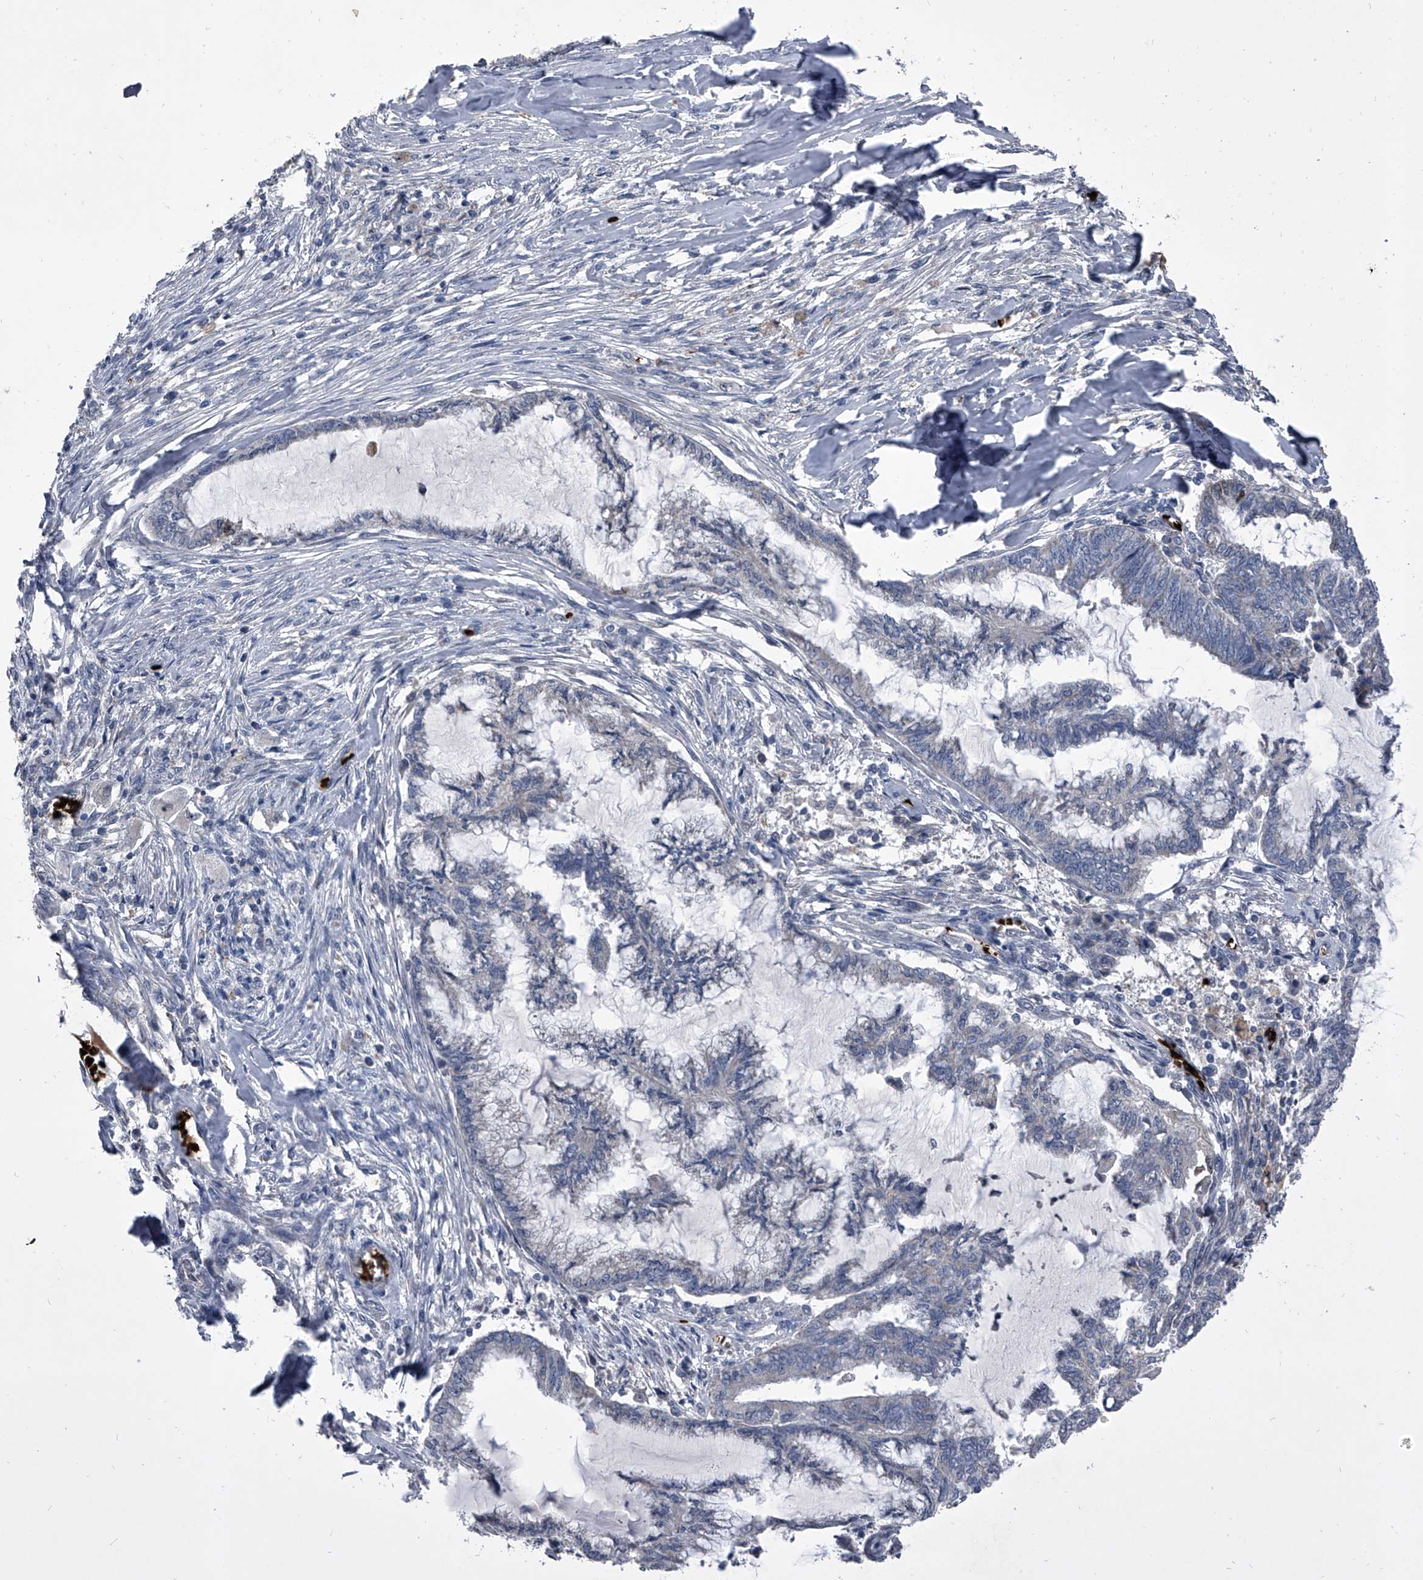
{"staining": {"intensity": "negative", "quantity": "none", "location": "none"}, "tissue": "endometrial cancer", "cell_type": "Tumor cells", "image_type": "cancer", "snomed": [{"axis": "morphology", "description": "Adenocarcinoma, NOS"}, {"axis": "topography", "description": "Endometrium"}], "caption": "Tumor cells are negative for brown protein staining in endometrial cancer.", "gene": "CEP85L", "patient": {"sex": "female", "age": 86}}